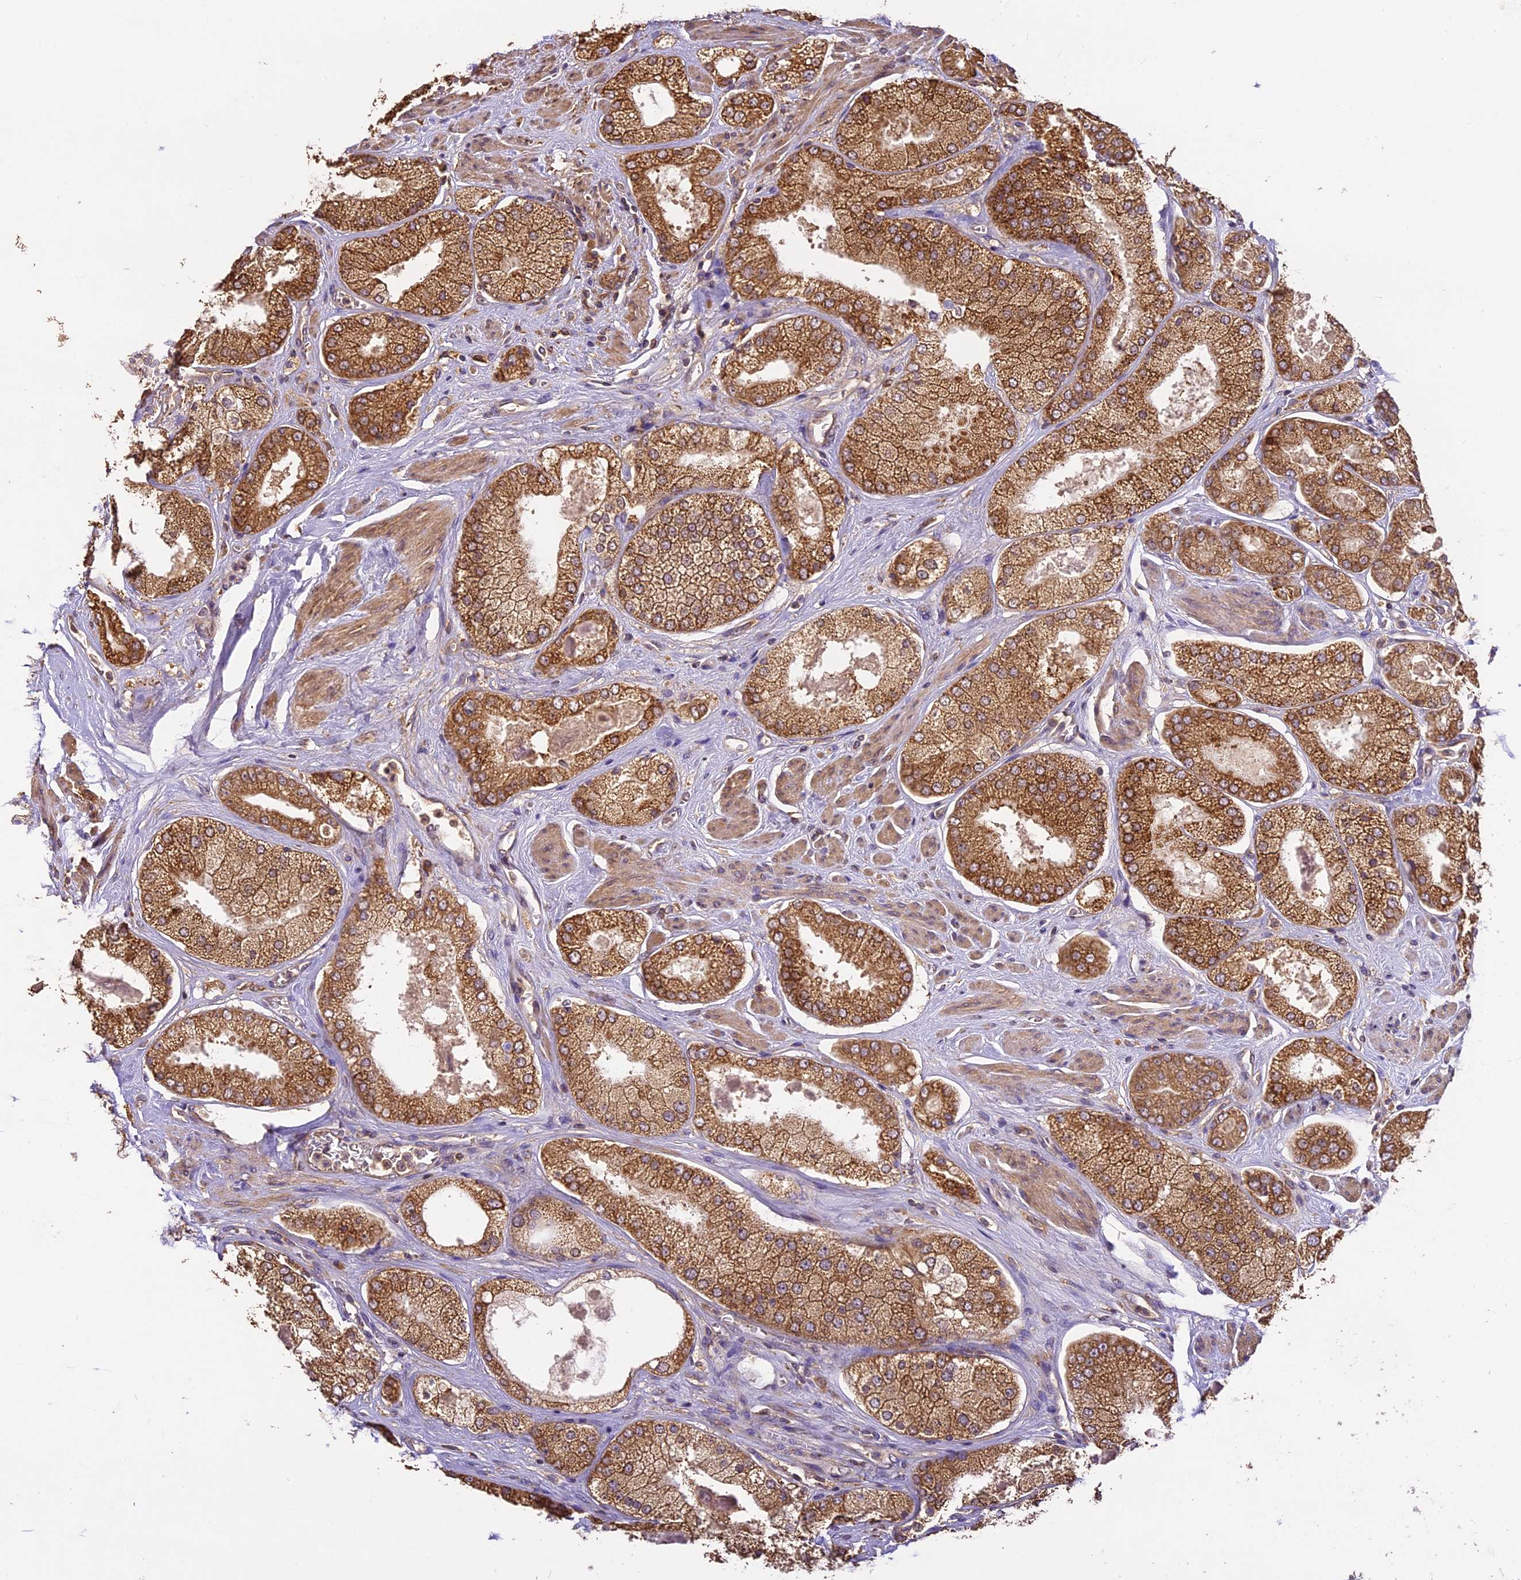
{"staining": {"intensity": "moderate", "quantity": ">75%", "location": "cytoplasmic/membranous"}, "tissue": "prostate cancer", "cell_type": "Tumor cells", "image_type": "cancer", "snomed": [{"axis": "morphology", "description": "Adenocarcinoma, High grade"}, {"axis": "topography", "description": "Prostate"}], "caption": "A medium amount of moderate cytoplasmic/membranous expression is present in approximately >75% of tumor cells in adenocarcinoma (high-grade) (prostate) tissue.", "gene": "BRAP", "patient": {"sex": "male", "age": 58}}